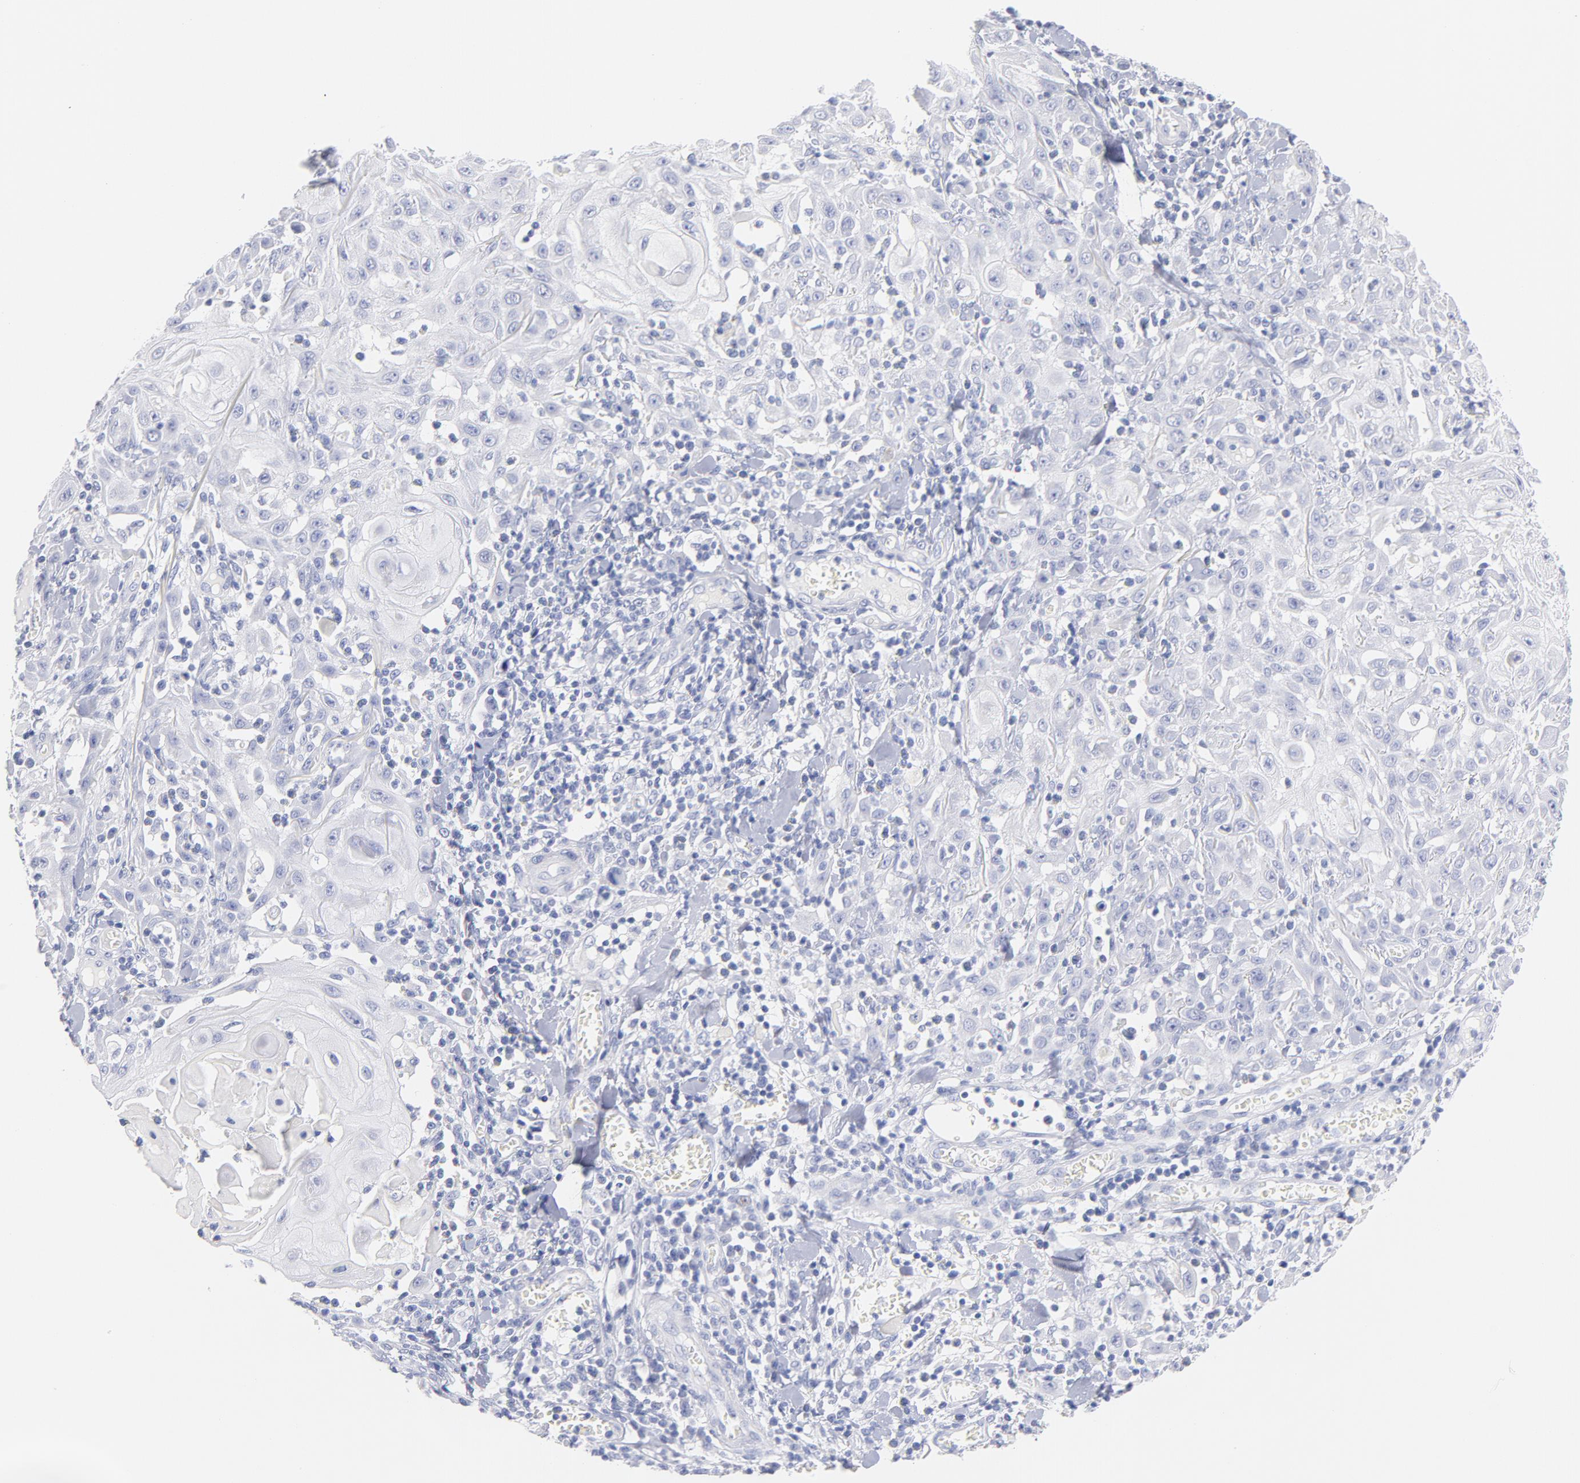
{"staining": {"intensity": "negative", "quantity": "none", "location": "none"}, "tissue": "skin cancer", "cell_type": "Tumor cells", "image_type": "cancer", "snomed": [{"axis": "morphology", "description": "Squamous cell carcinoma, NOS"}, {"axis": "topography", "description": "Skin"}], "caption": "This is a image of IHC staining of skin squamous cell carcinoma, which shows no positivity in tumor cells.", "gene": "SCGN", "patient": {"sex": "male", "age": 24}}